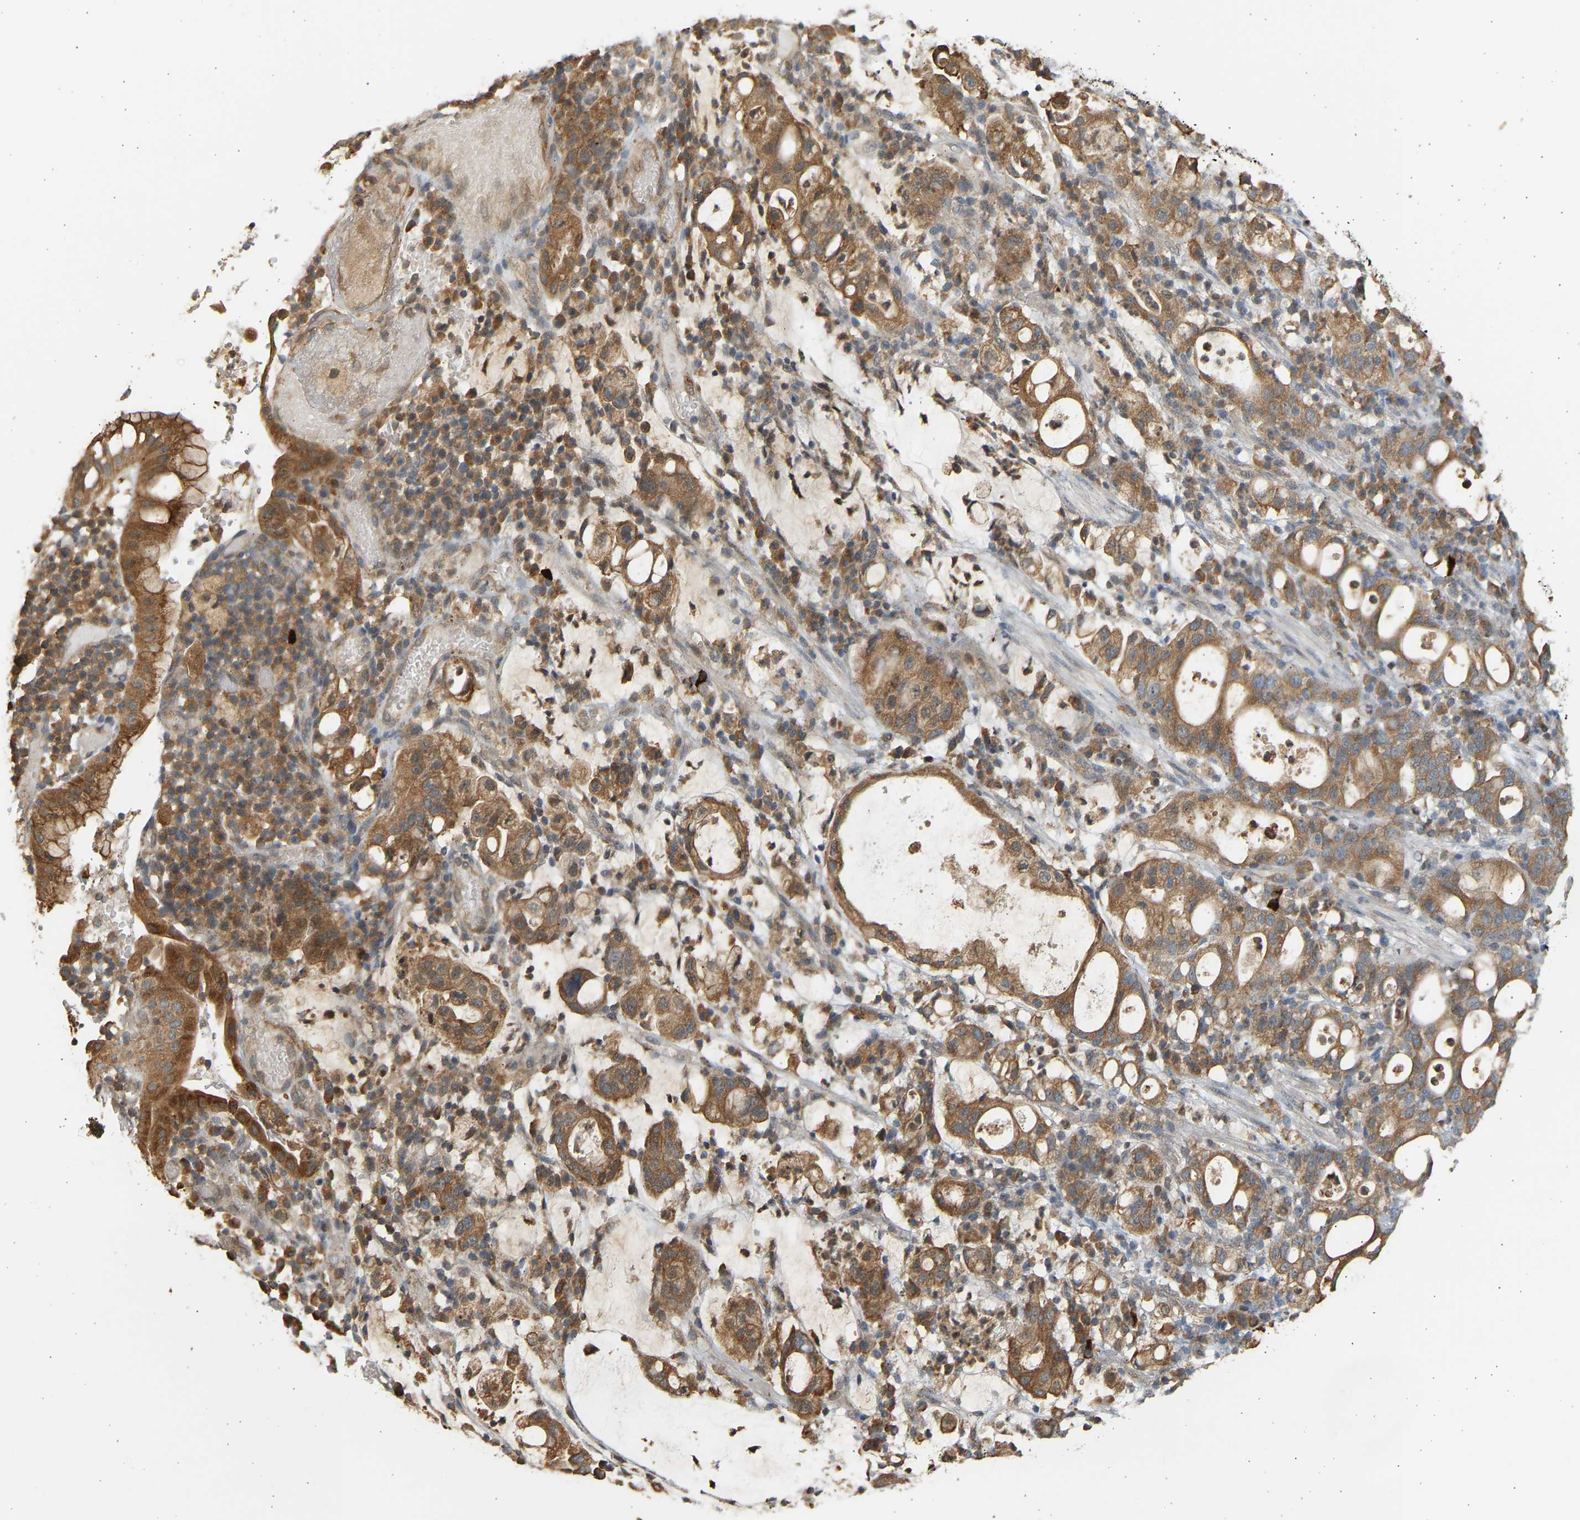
{"staining": {"intensity": "moderate", "quantity": ">75%", "location": "cytoplasmic/membranous"}, "tissue": "stomach cancer", "cell_type": "Tumor cells", "image_type": "cancer", "snomed": [{"axis": "morphology", "description": "Adenocarcinoma, NOS"}, {"axis": "topography", "description": "Stomach"}], "caption": "Protein positivity by immunohistochemistry (IHC) exhibits moderate cytoplasmic/membranous expression in about >75% of tumor cells in stomach cancer.", "gene": "B4GALT6", "patient": {"sex": "female", "age": 75}}